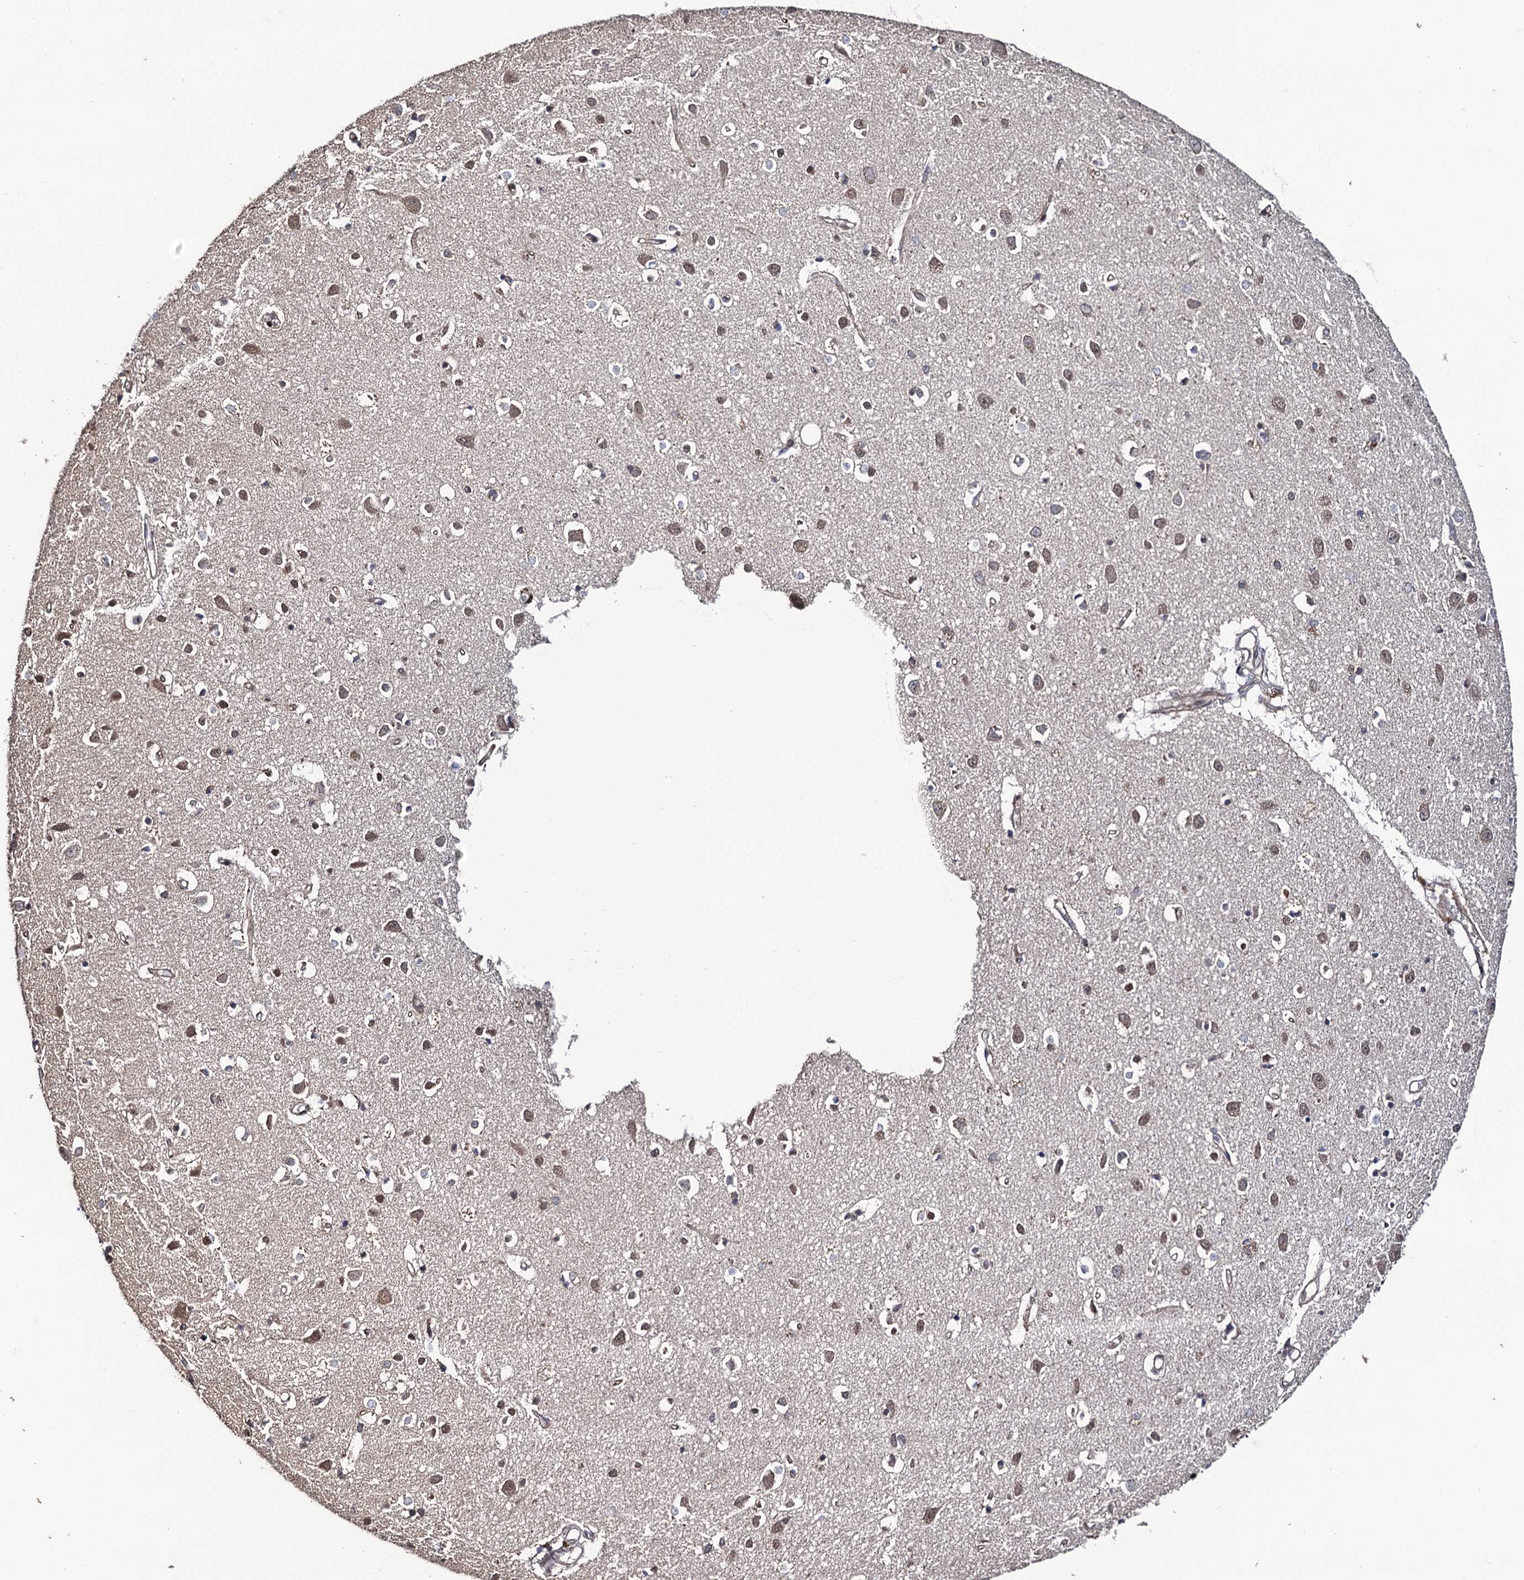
{"staining": {"intensity": "weak", "quantity": ">75%", "location": "cytoplasmic/membranous,nuclear"}, "tissue": "cerebral cortex", "cell_type": "Endothelial cells", "image_type": "normal", "snomed": [{"axis": "morphology", "description": "Normal tissue, NOS"}, {"axis": "topography", "description": "Cerebral cortex"}], "caption": "This is a photomicrograph of immunohistochemistry staining of normal cerebral cortex, which shows weak expression in the cytoplasmic/membranous,nuclear of endothelial cells.", "gene": "LRRC63", "patient": {"sex": "female", "age": 64}}